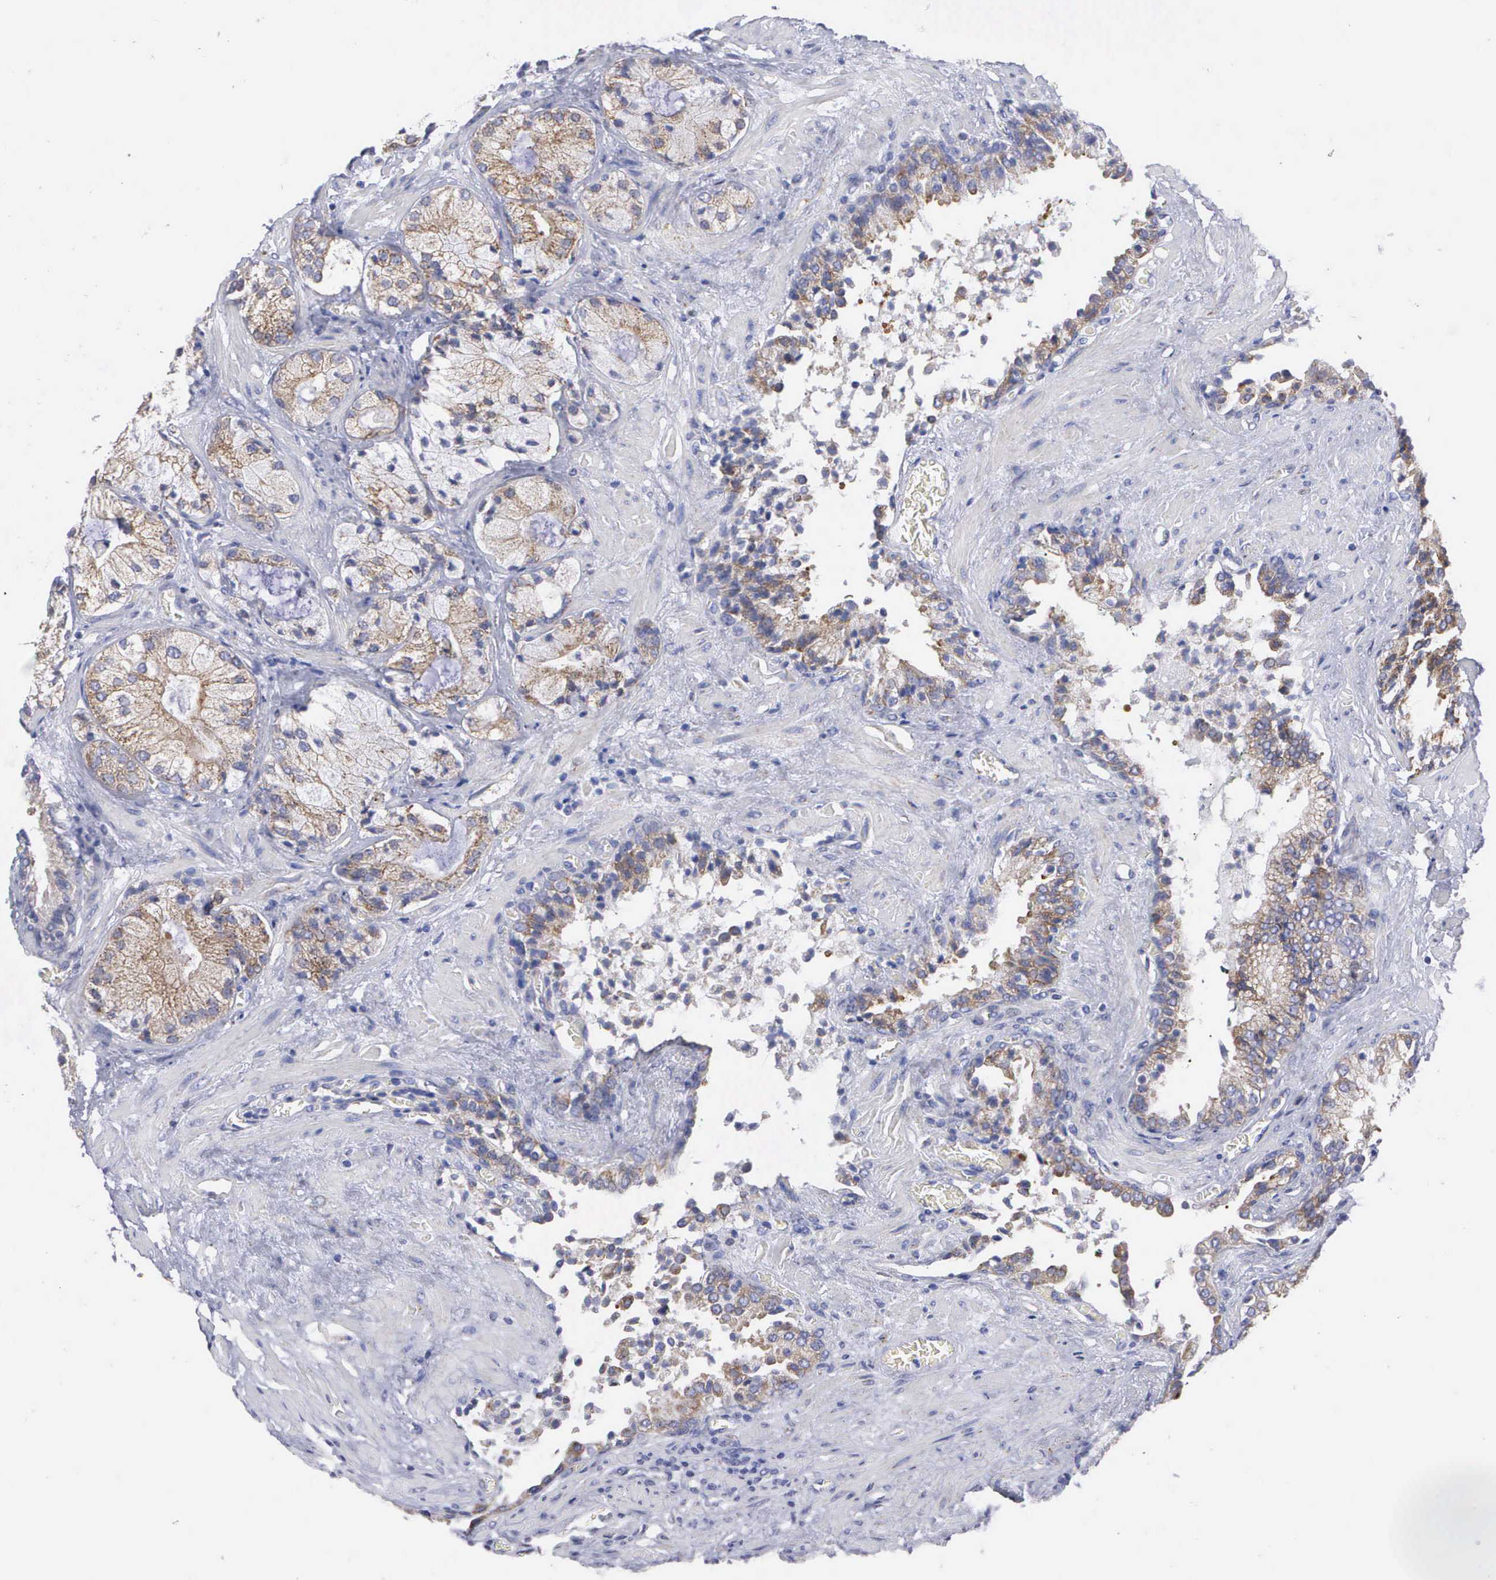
{"staining": {"intensity": "moderate", "quantity": "25%-75%", "location": "cytoplasmic/membranous"}, "tissue": "prostate cancer", "cell_type": "Tumor cells", "image_type": "cancer", "snomed": [{"axis": "morphology", "description": "Adenocarcinoma, Medium grade"}, {"axis": "topography", "description": "Prostate"}], "caption": "Immunohistochemical staining of prostate cancer exhibits medium levels of moderate cytoplasmic/membranous protein positivity in about 25%-75% of tumor cells. (DAB (3,3'-diaminobenzidine) IHC with brightfield microscopy, high magnification).", "gene": "APOOL", "patient": {"sex": "male", "age": 70}}